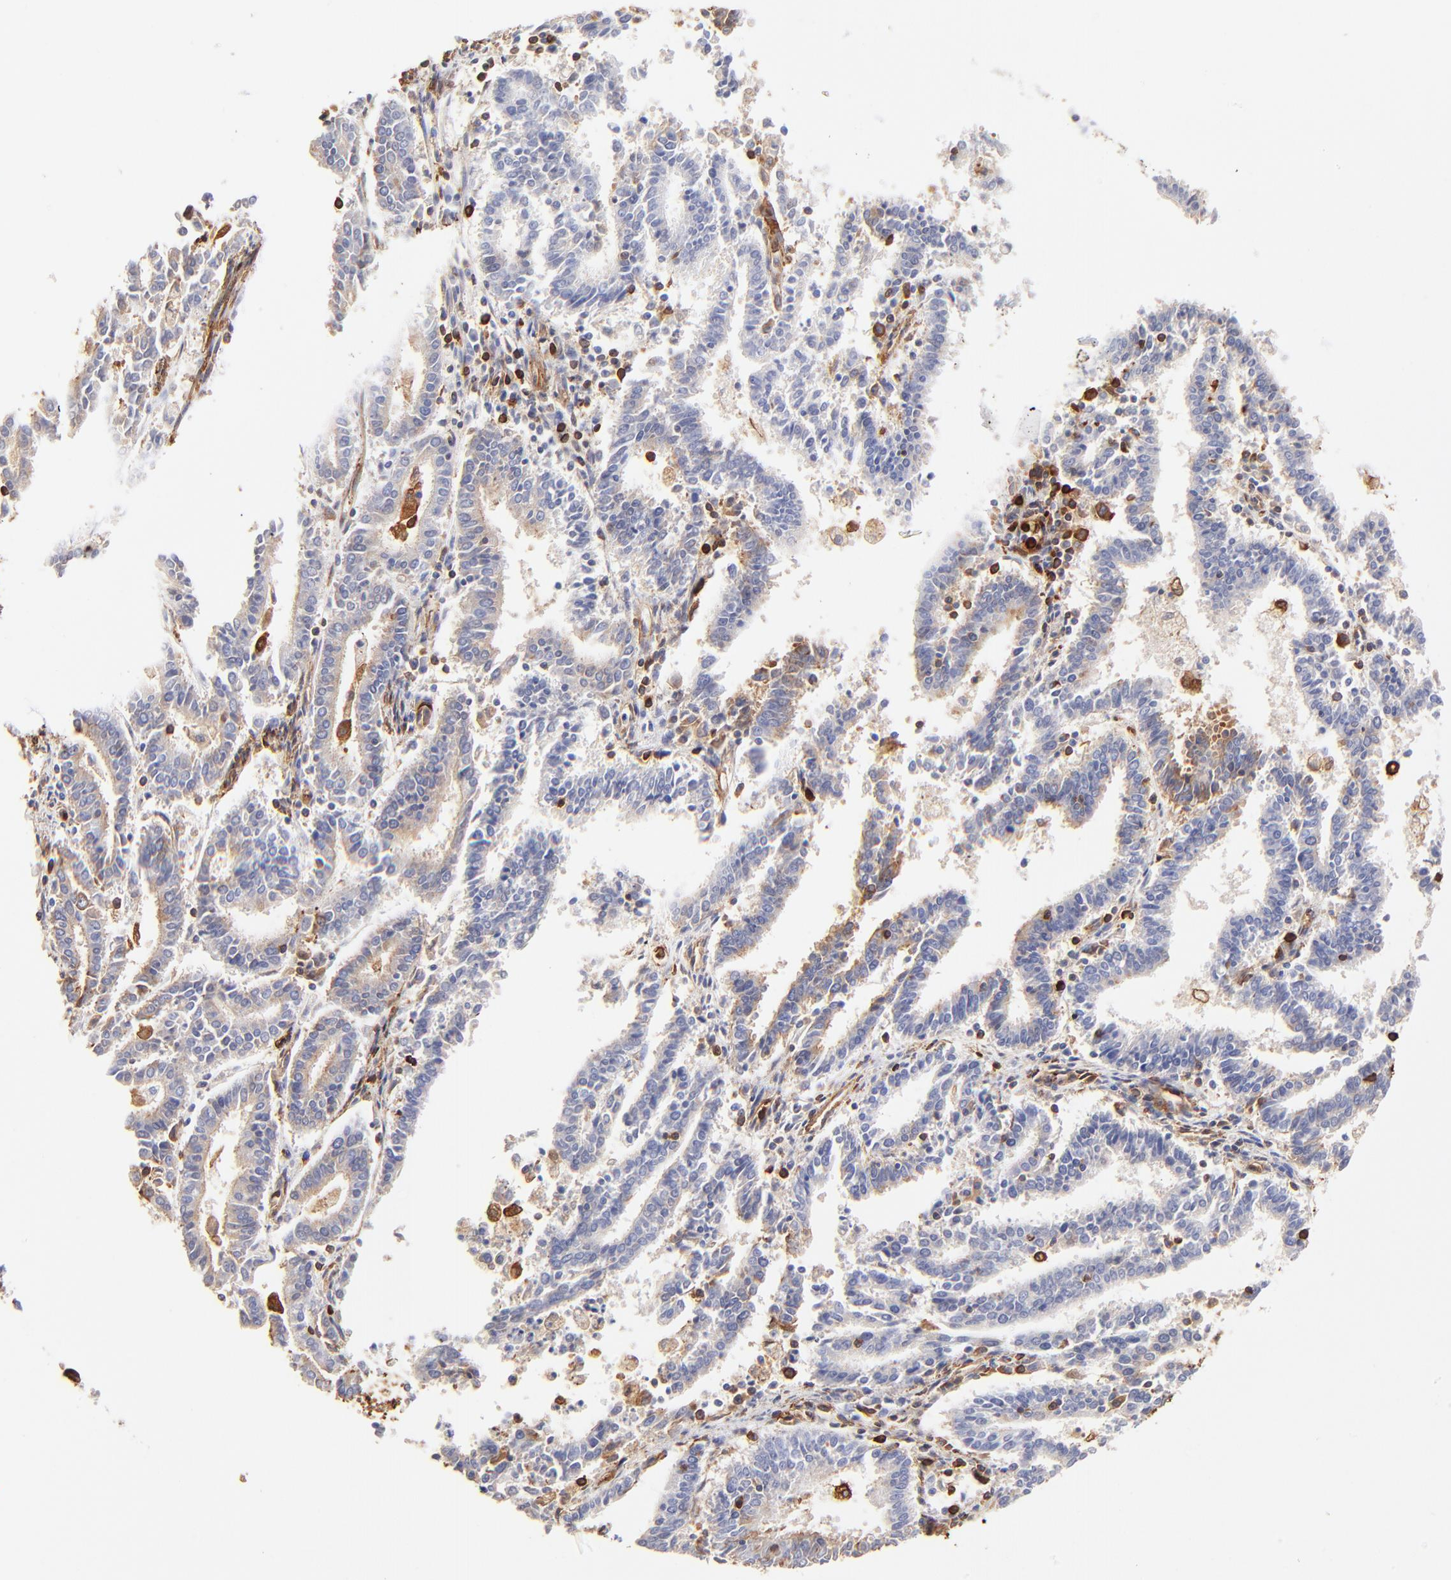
{"staining": {"intensity": "weak", "quantity": "25%-75%", "location": "cytoplasmic/membranous"}, "tissue": "endometrial cancer", "cell_type": "Tumor cells", "image_type": "cancer", "snomed": [{"axis": "morphology", "description": "Adenocarcinoma, NOS"}, {"axis": "topography", "description": "Uterus"}], "caption": "Tumor cells reveal weak cytoplasmic/membranous positivity in approximately 25%-75% of cells in endometrial adenocarcinoma.", "gene": "FLNA", "patient": {"sex": "female", "age": 83}}